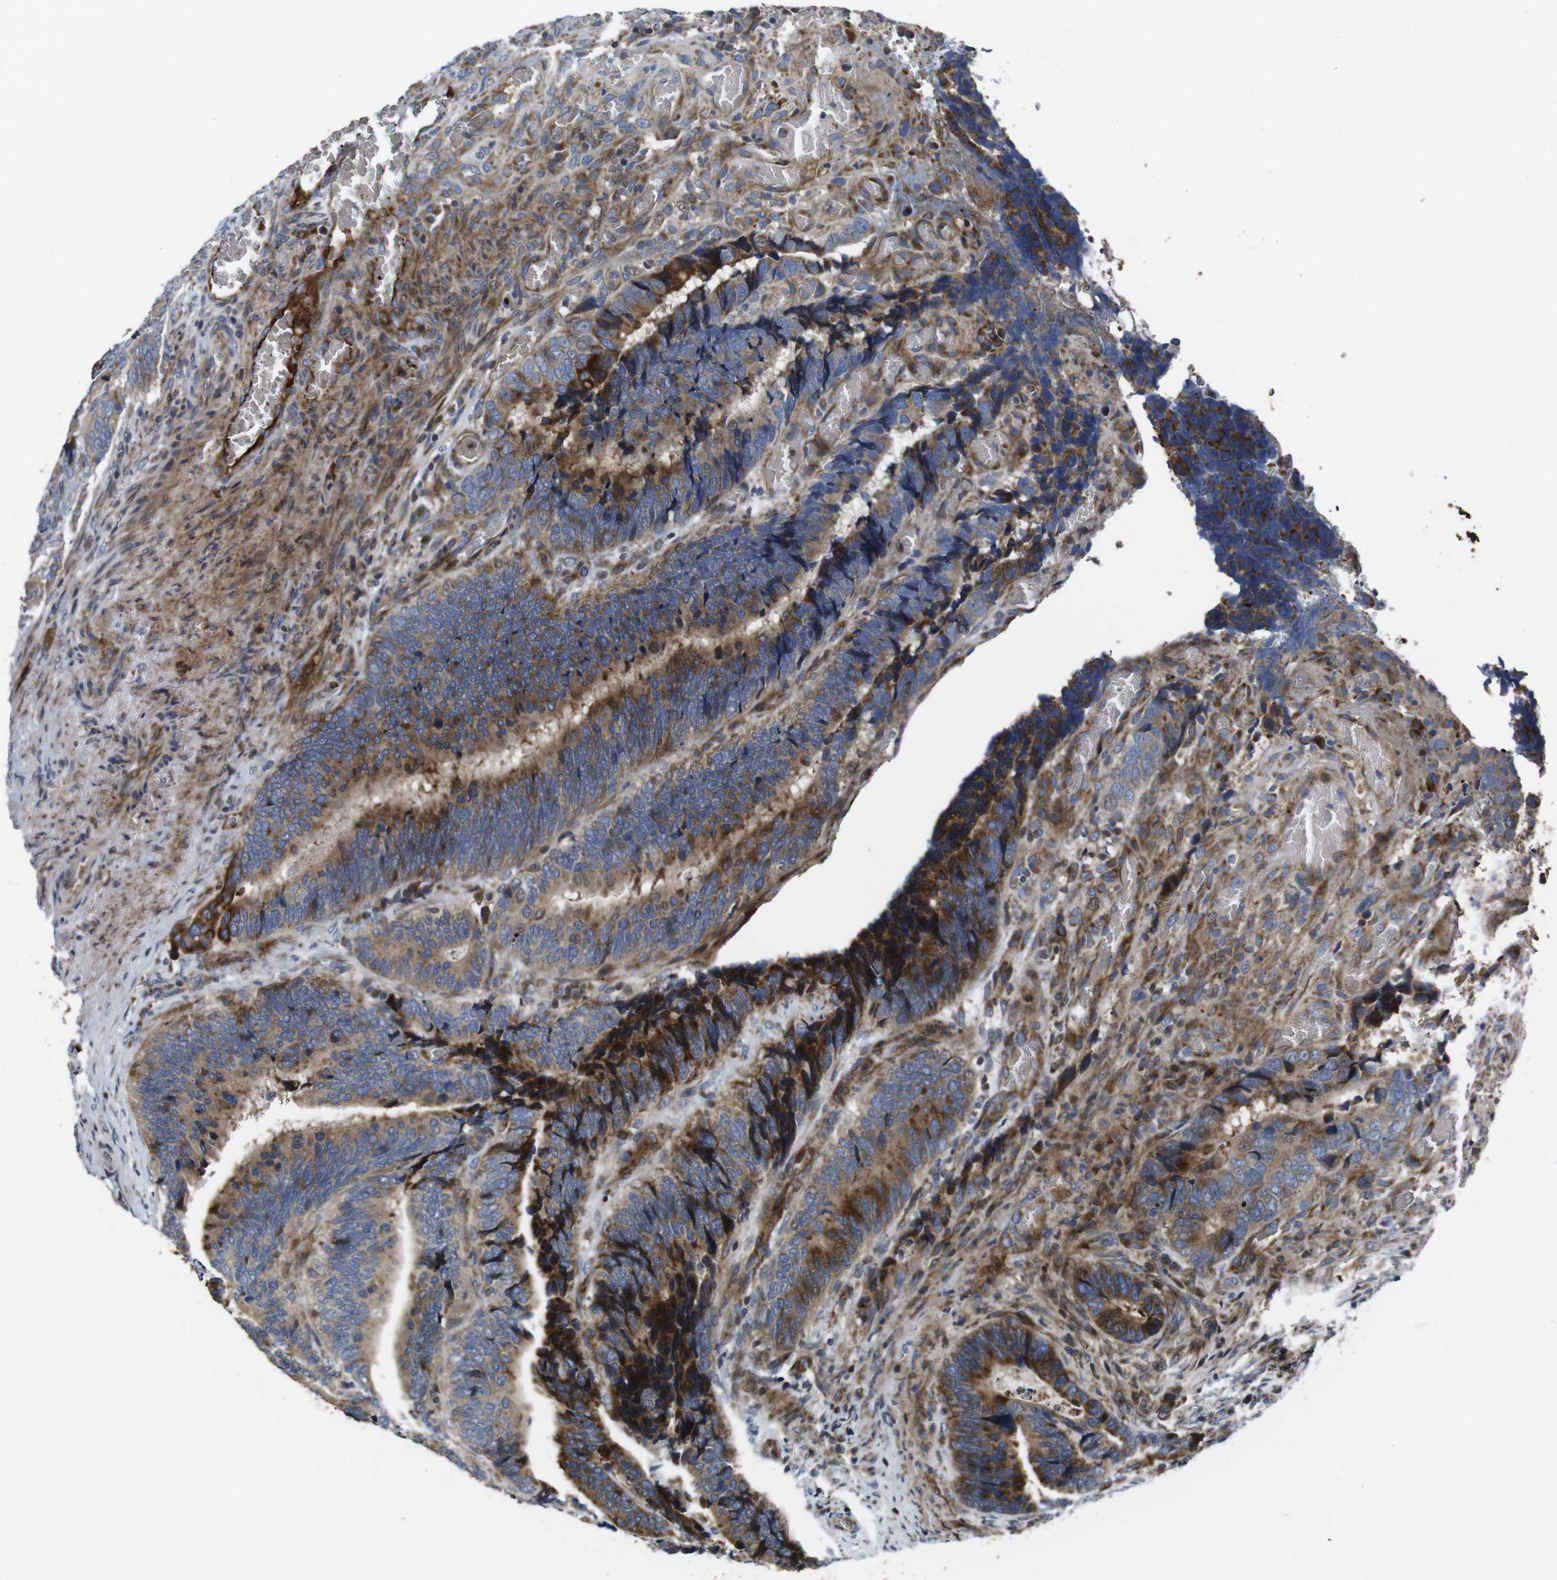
{"staining": {"intensity": "moderate", "quantity": ">75%", "location": "cytoplasmic/membranous"}, "tissue": "colorectal cancer", "cell_type": "Tumor cells", "image_type": "cancer", "snomed": [{"axis": "morphology", "description": "Adenocarcinoma, NOS"}, {"axis": "topography", "description": "Colon"}], "caption": "Protein expression analysis of colorectal cancer (adenocarcinoma) demonstrates moderate cytoplasmic/membranous positivity in about >75% of tumor cells.", "gene": "SMYD3", "patient": {"sex": "male", "age": 72}}